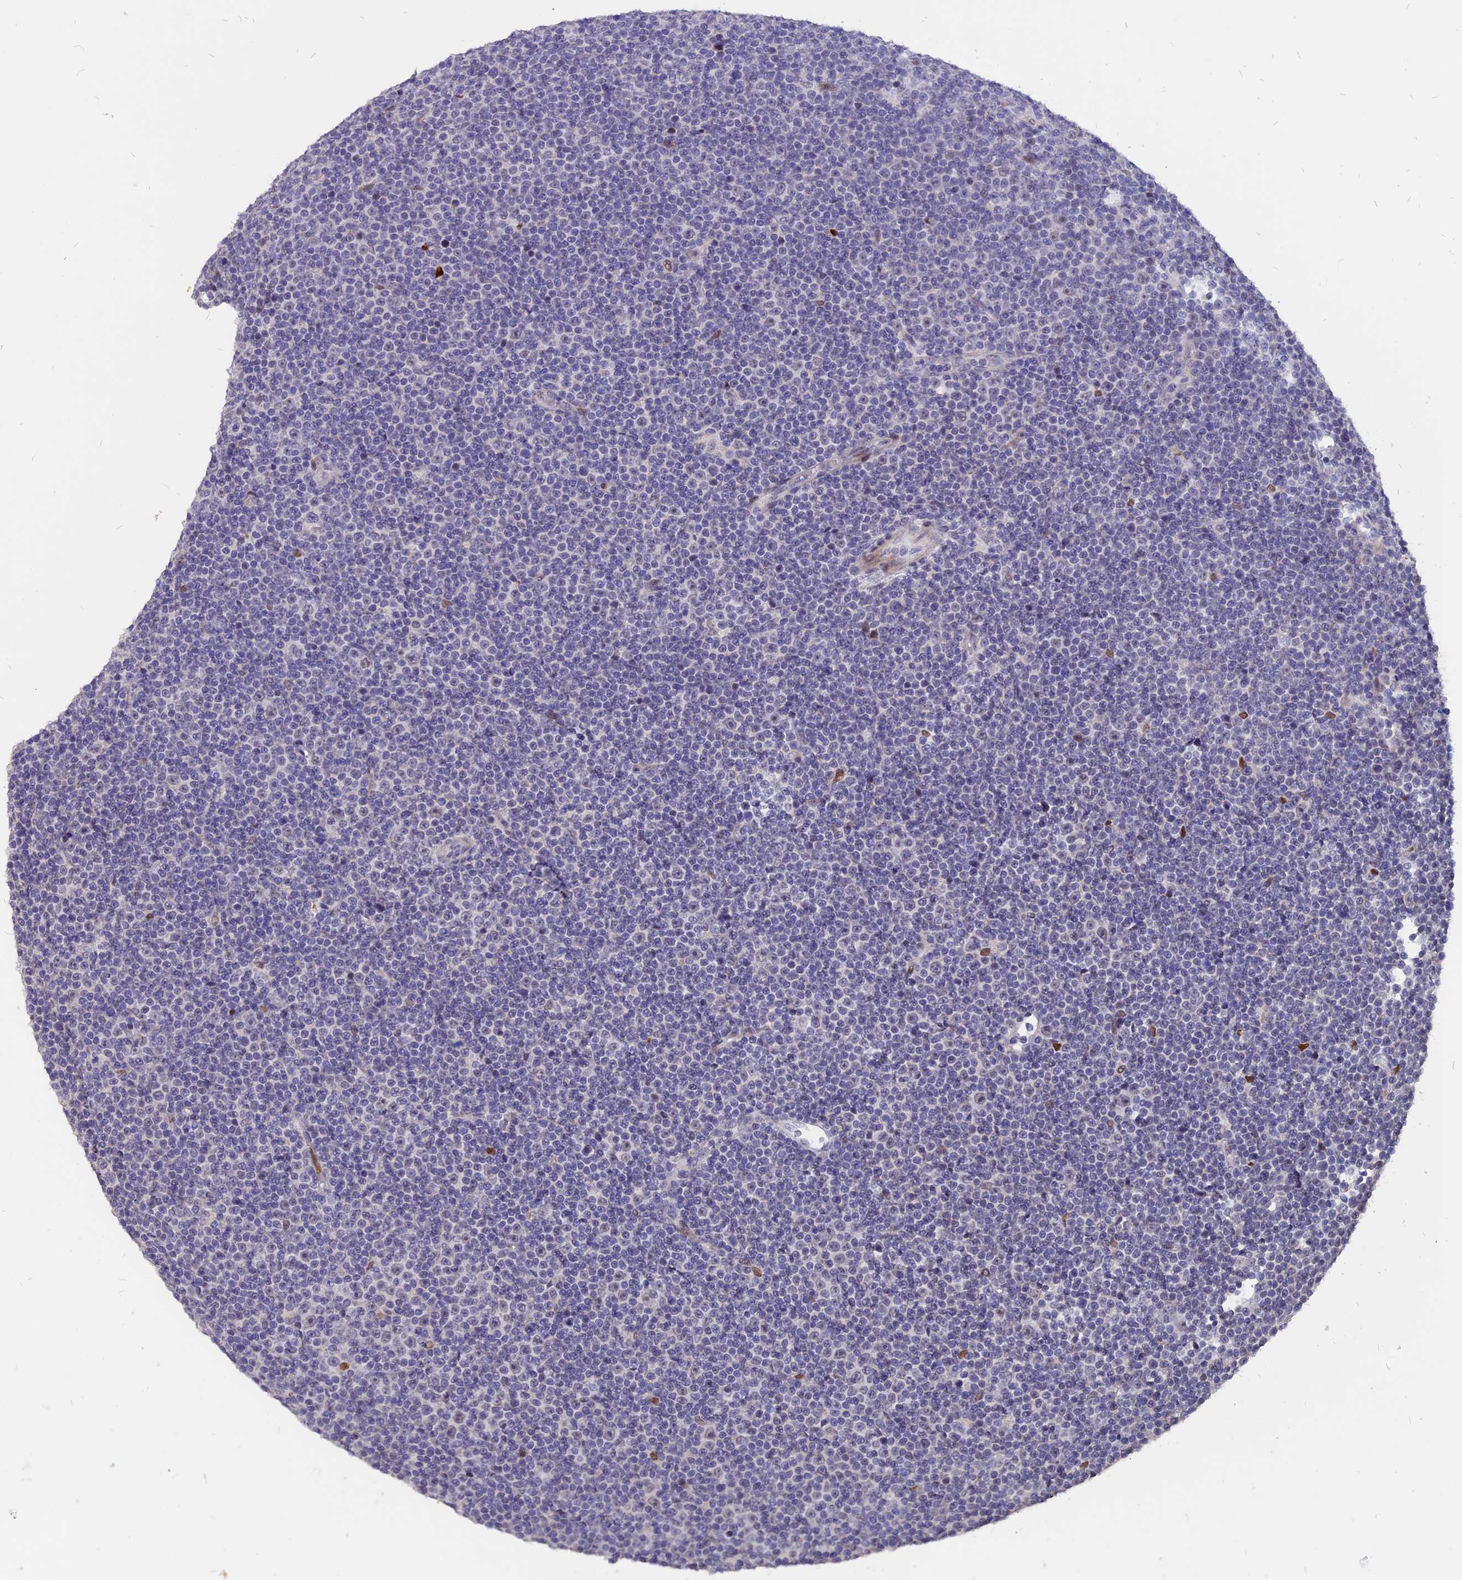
{"staining": {"intensity": "negative", "quantity": "none", "location": "none"}, "tissue": "lymphoma", "cell_type": "Tumor cells", "image_type": "cancer", "snomed": [{"axis": "morphology", "description": "Malignant lymphoma, non-Hodgkin's type, Low grade"}, {"axis": "topography", "description": "Lymph node"}], "caption": "Immunohistochemical staining of lymphoma displays no significant staining in tumor cells.", "gene": "TMEM263", "patient": {"sex": "female", "age": 67}}